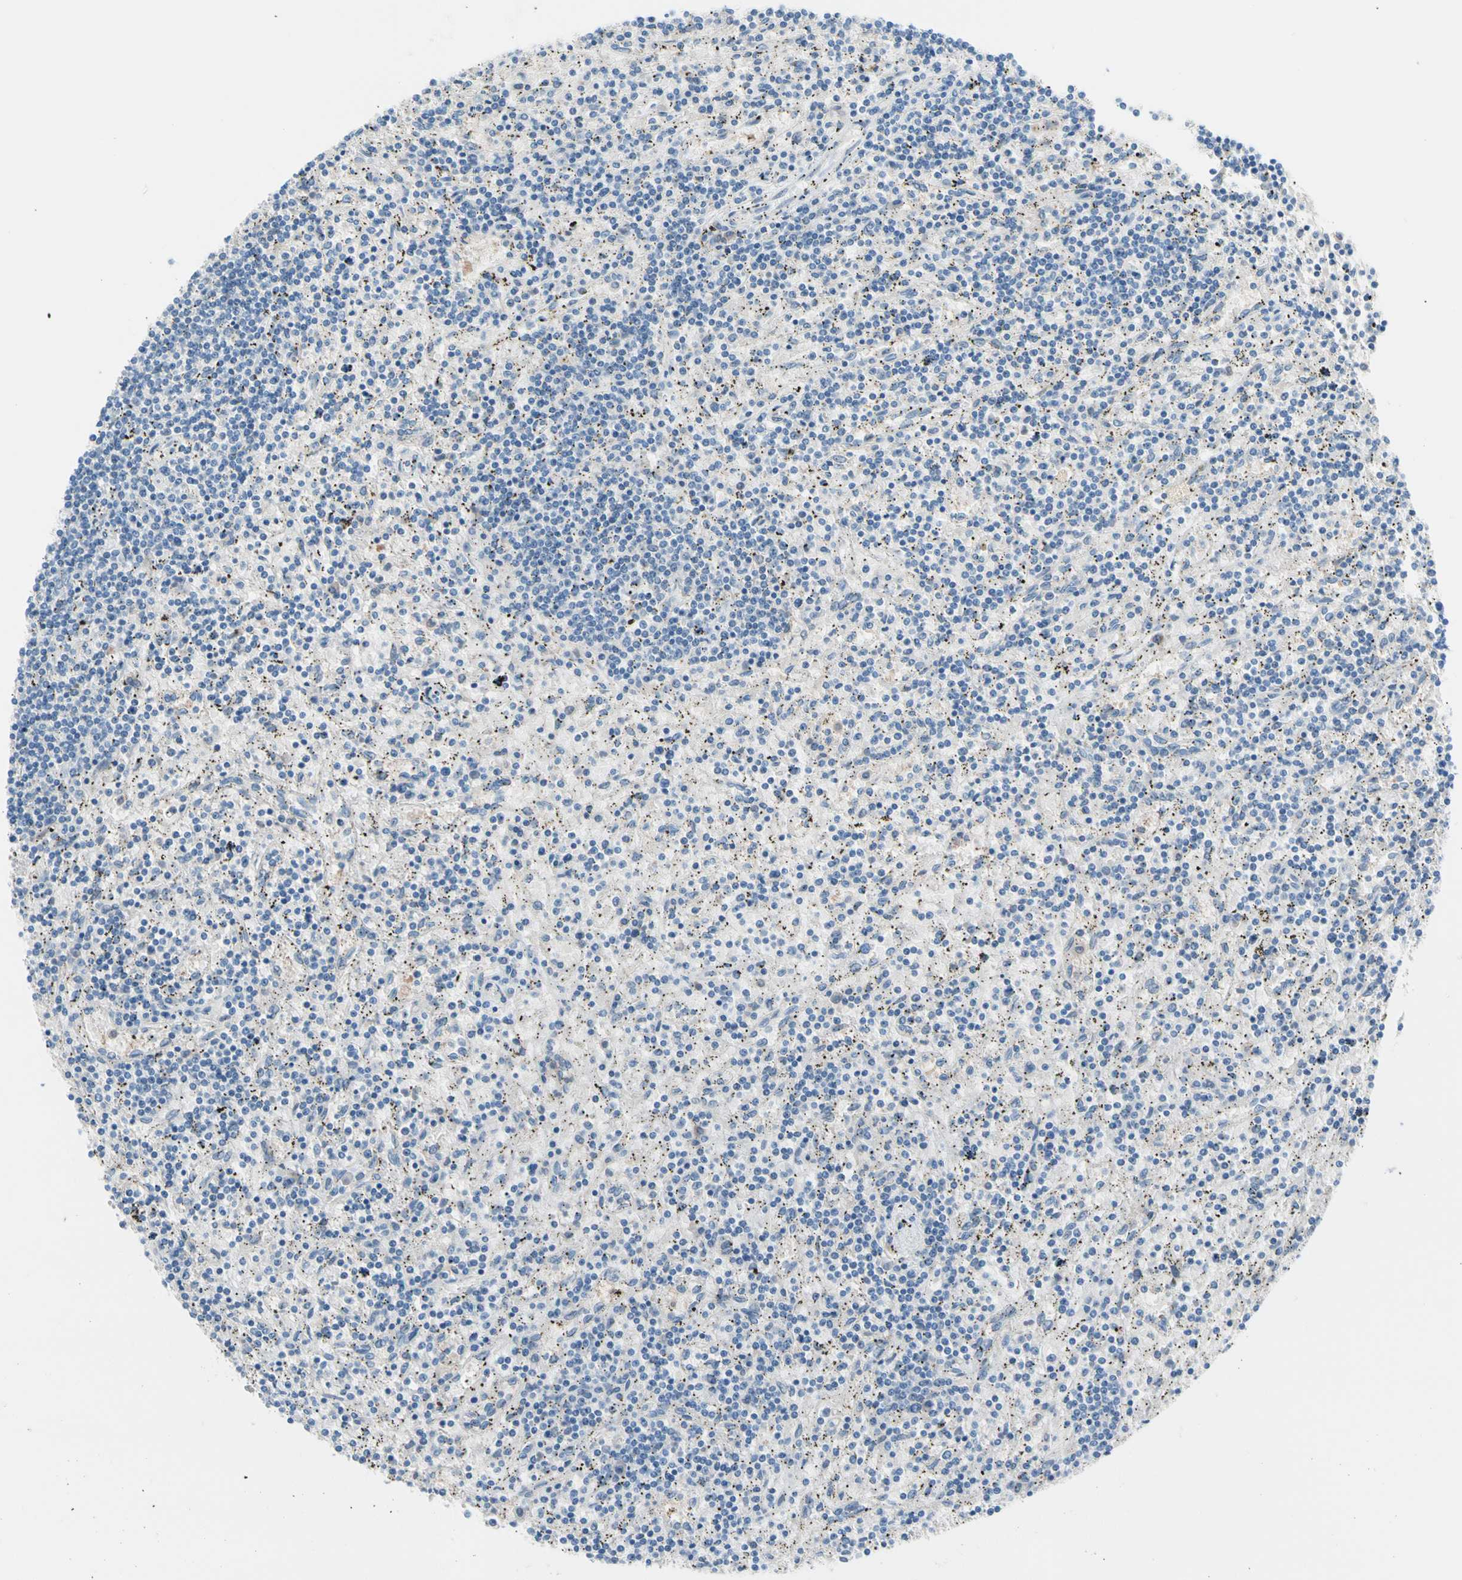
{"staining": {"intensity": "negative", "quantity": "none", "location": "none"}, "tissue": "lymphoma", "cell_type": "Tumor cells", "image_type": "cancer", "snomed": [{"axis": "morphology", "description": "Malignant lymphoma, non-Hodgkin's type, Low grade"}, {"axis": "topography", "description": "Spleen"}], "caption": "Human low-grade malignant lymphoma, non-Hodgkin's type stained for a protein using IHC shows no expression in tumor cells.", "gene": "CASQ1", "patient": {"sex": "male", "age": 76}}